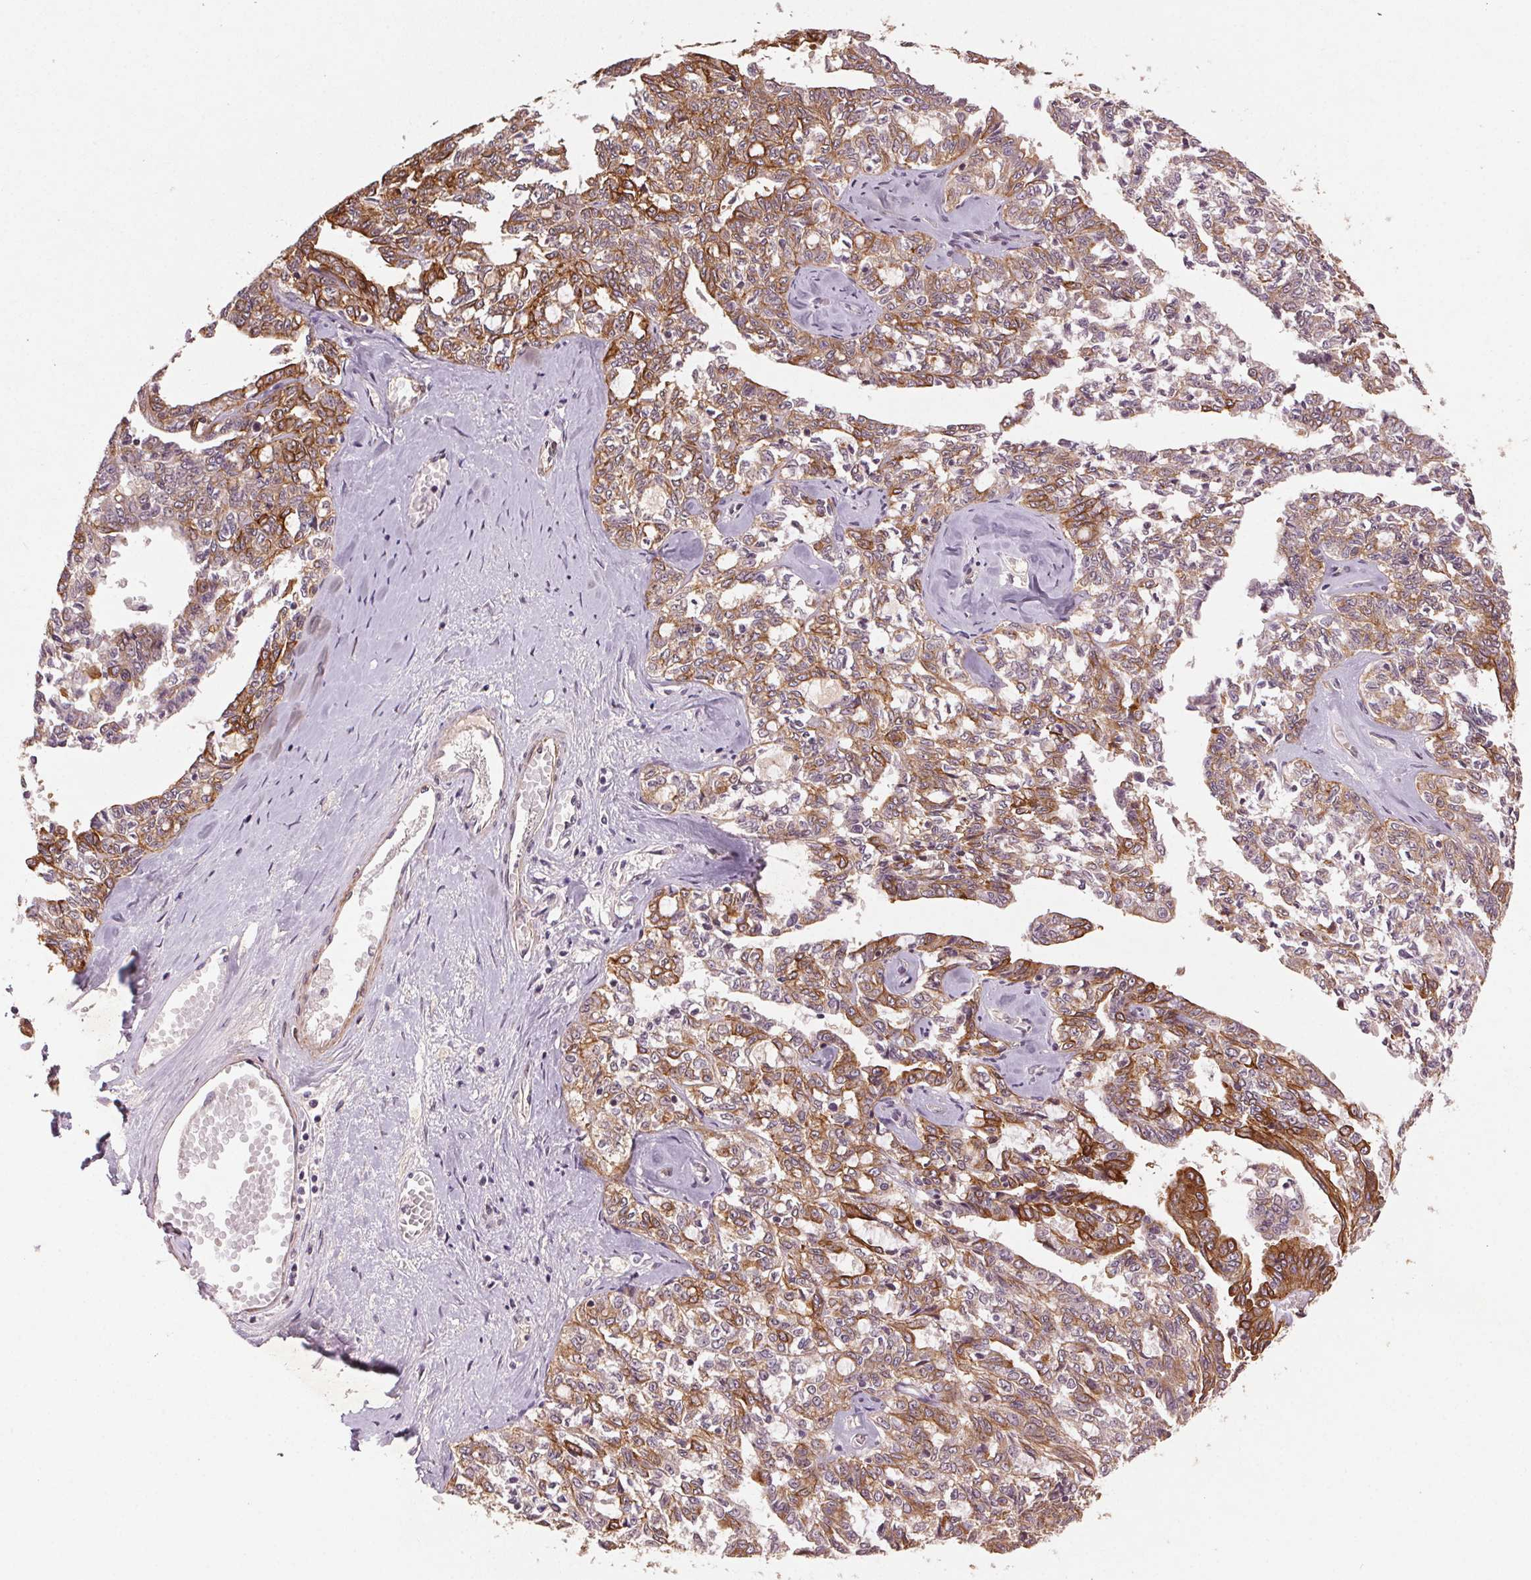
{"staining": {"intensity": "moderate", "quantity": ">75%", "location": "cytoplasmic/membranous"}, "tissue": "ovarian cancer", "cell_type": "Tumor cells", "image_type": "cancer", "snomed": [{"axis": "morphology", "description": "Cystadenocarcinoma, serous, NOS"}, {"axis": "topography", "description": "Ovary"}], "caption": "Tumor cells demonstrate medium levels of moderate cytoplasmic/membranous staining in about >75% of cells in ovarian cancer (serous cystadenocarcinoma).", "gene": "SMLR1", "patient": {"sex": "female", "age": 71}}